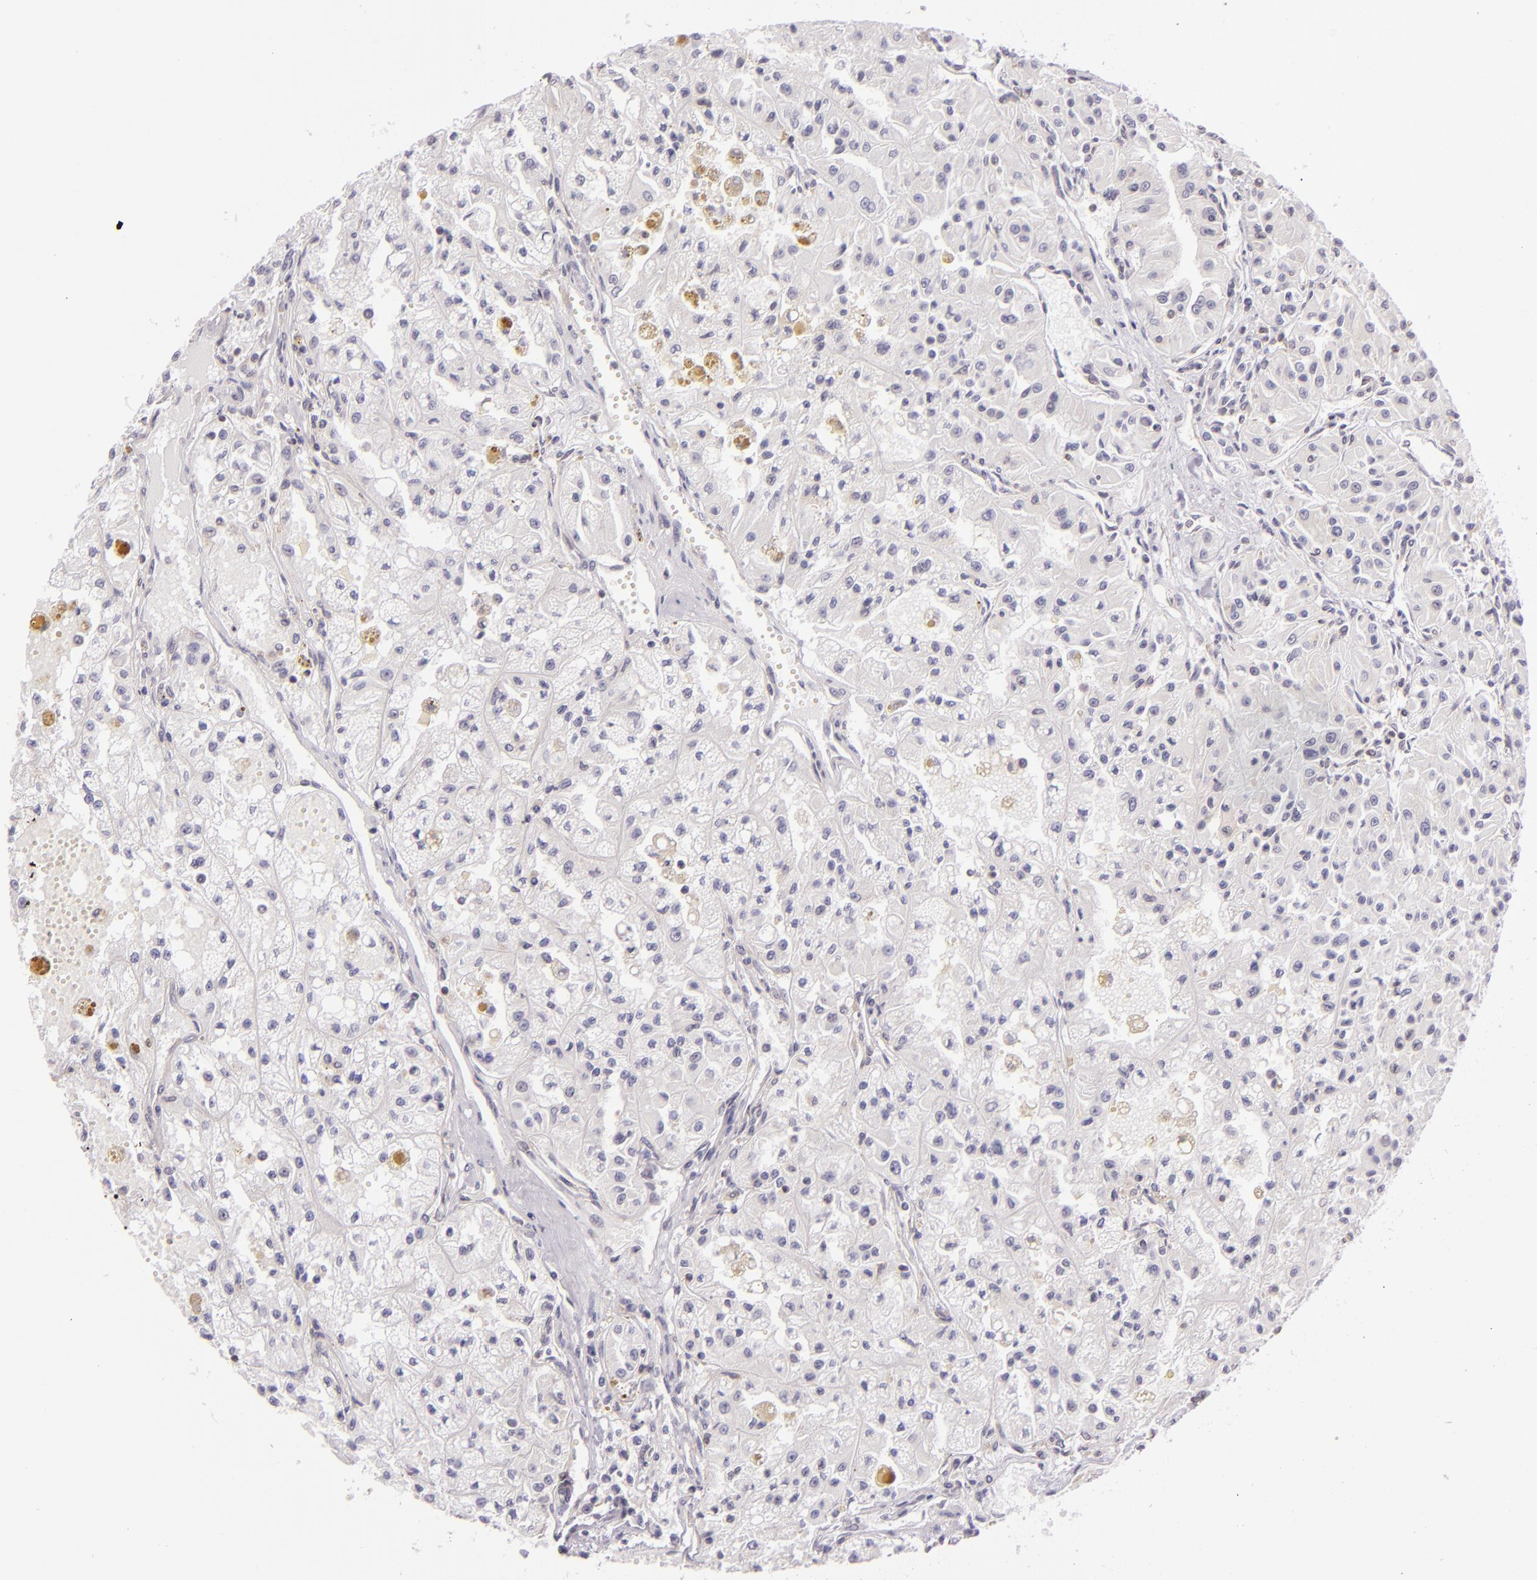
{"staining": {"intensity": "weak", "quantity": "<25%", "location": "cytoplasmic/membranous"}, "tissue": "renal cancer", "cell_type": "Tumor cells", "image_type": "cancer", "snomed": [{"axis": "morphology", "description": "Adenocarcinoma, NOS"}, {"axis": "topography", "description": "Kidney"}], "caption": "This is a image of immunohistochemistry staining of renal cancer, which shows no expression in tumor cells.", "gene": "UPF3B", "patient": {"sex": "male", "age": 78}}